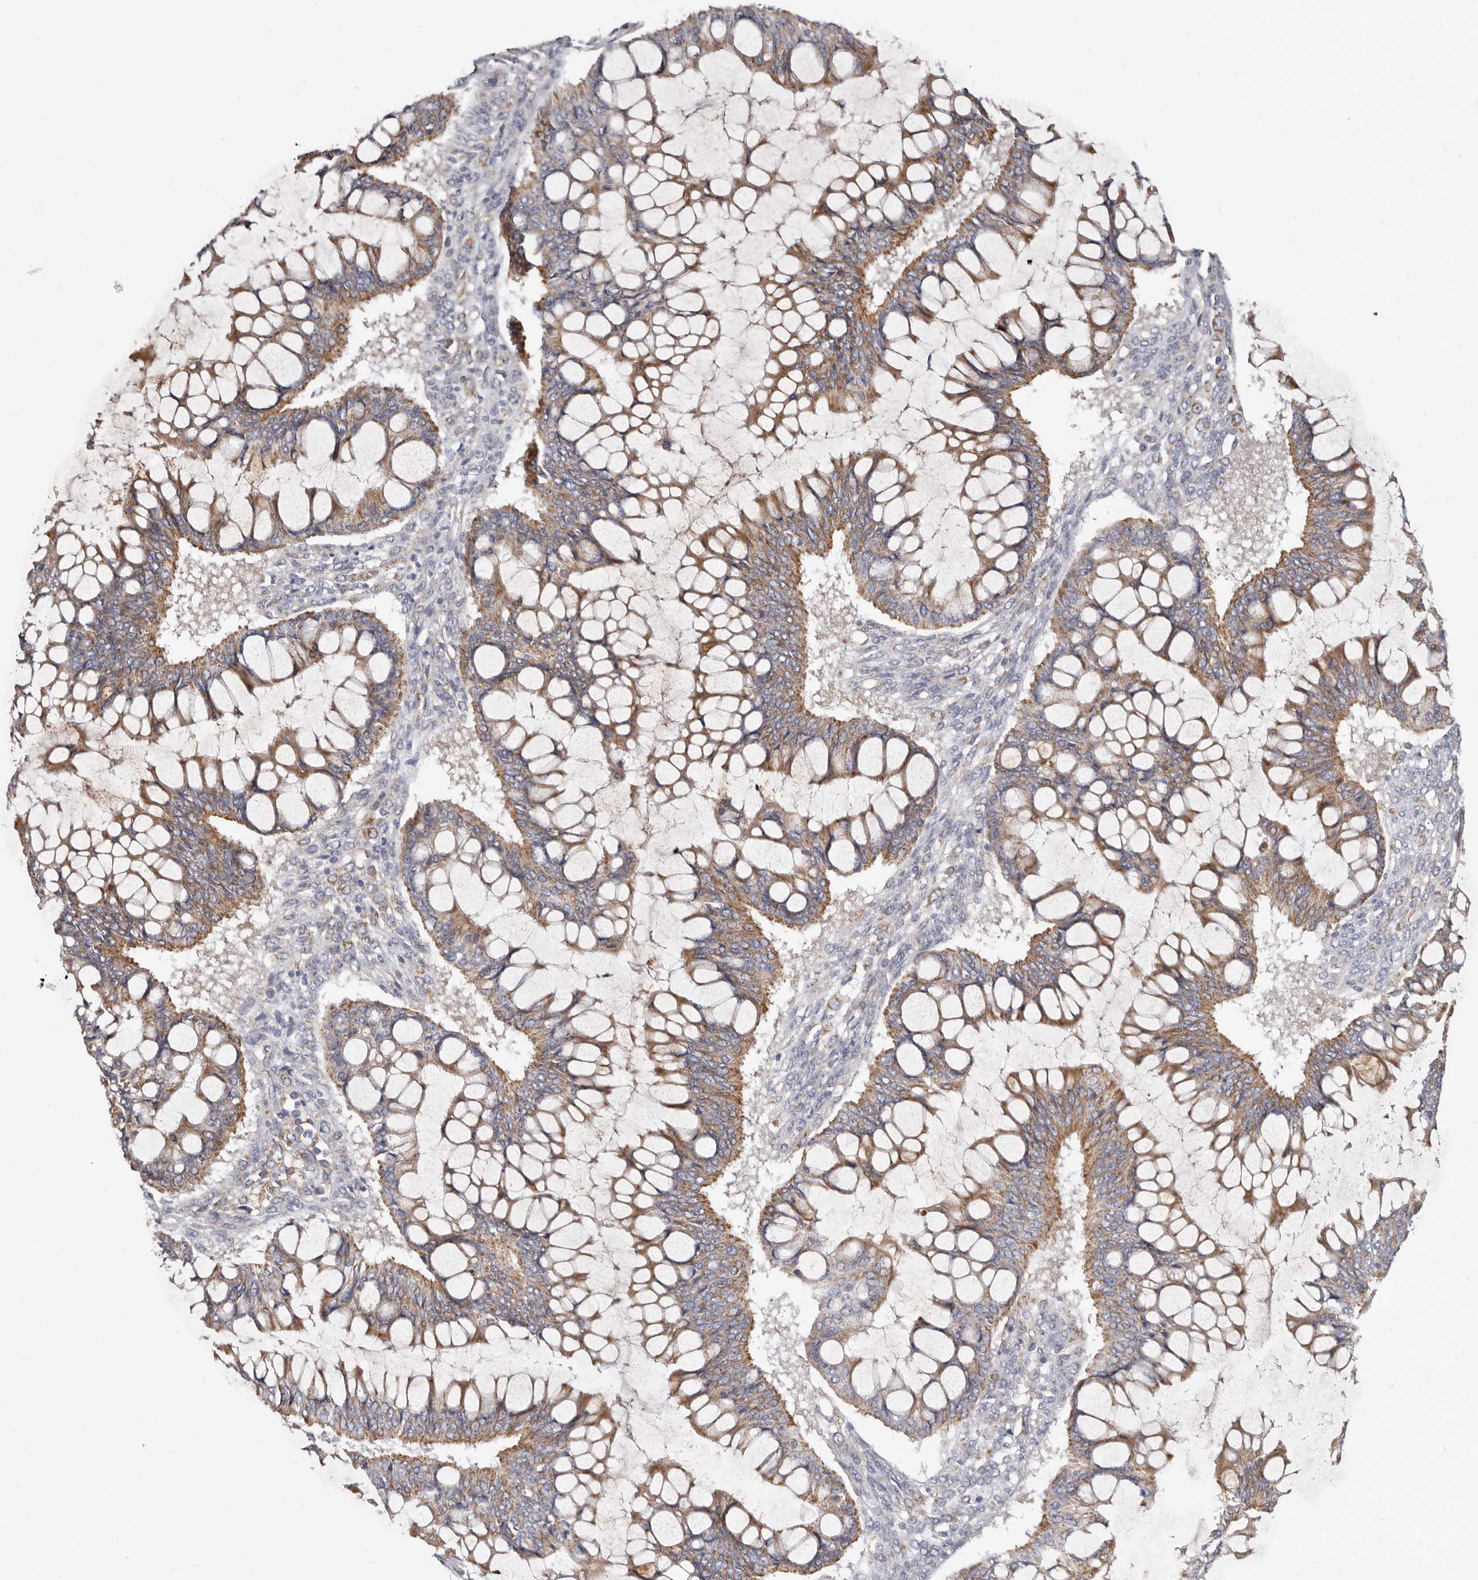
{"staining": {"intensity": "moderate", "quantity": ">75%", "location": "cytoplasmic/membranous"}, "tissue": "ovarian cancer", "cell_type": "Tumor cells", "image_type": "cancer", "snomed": [{"axis": "morphology", "description": "Cystadenocarcinoma, mucinous, NOS"}, {"axis": "topography", "description": "Ovary"}], "caption": "Immunohistochemistry (DAB (3,3'-diaminobenzidine)) staining of ovarian cancer exhibits moderate cytoplasmic/membranous protein positivity in approximately >75% of tumor cells.", "gene": "SPTA1", "patient": {"sex": "female", "age": 73}}